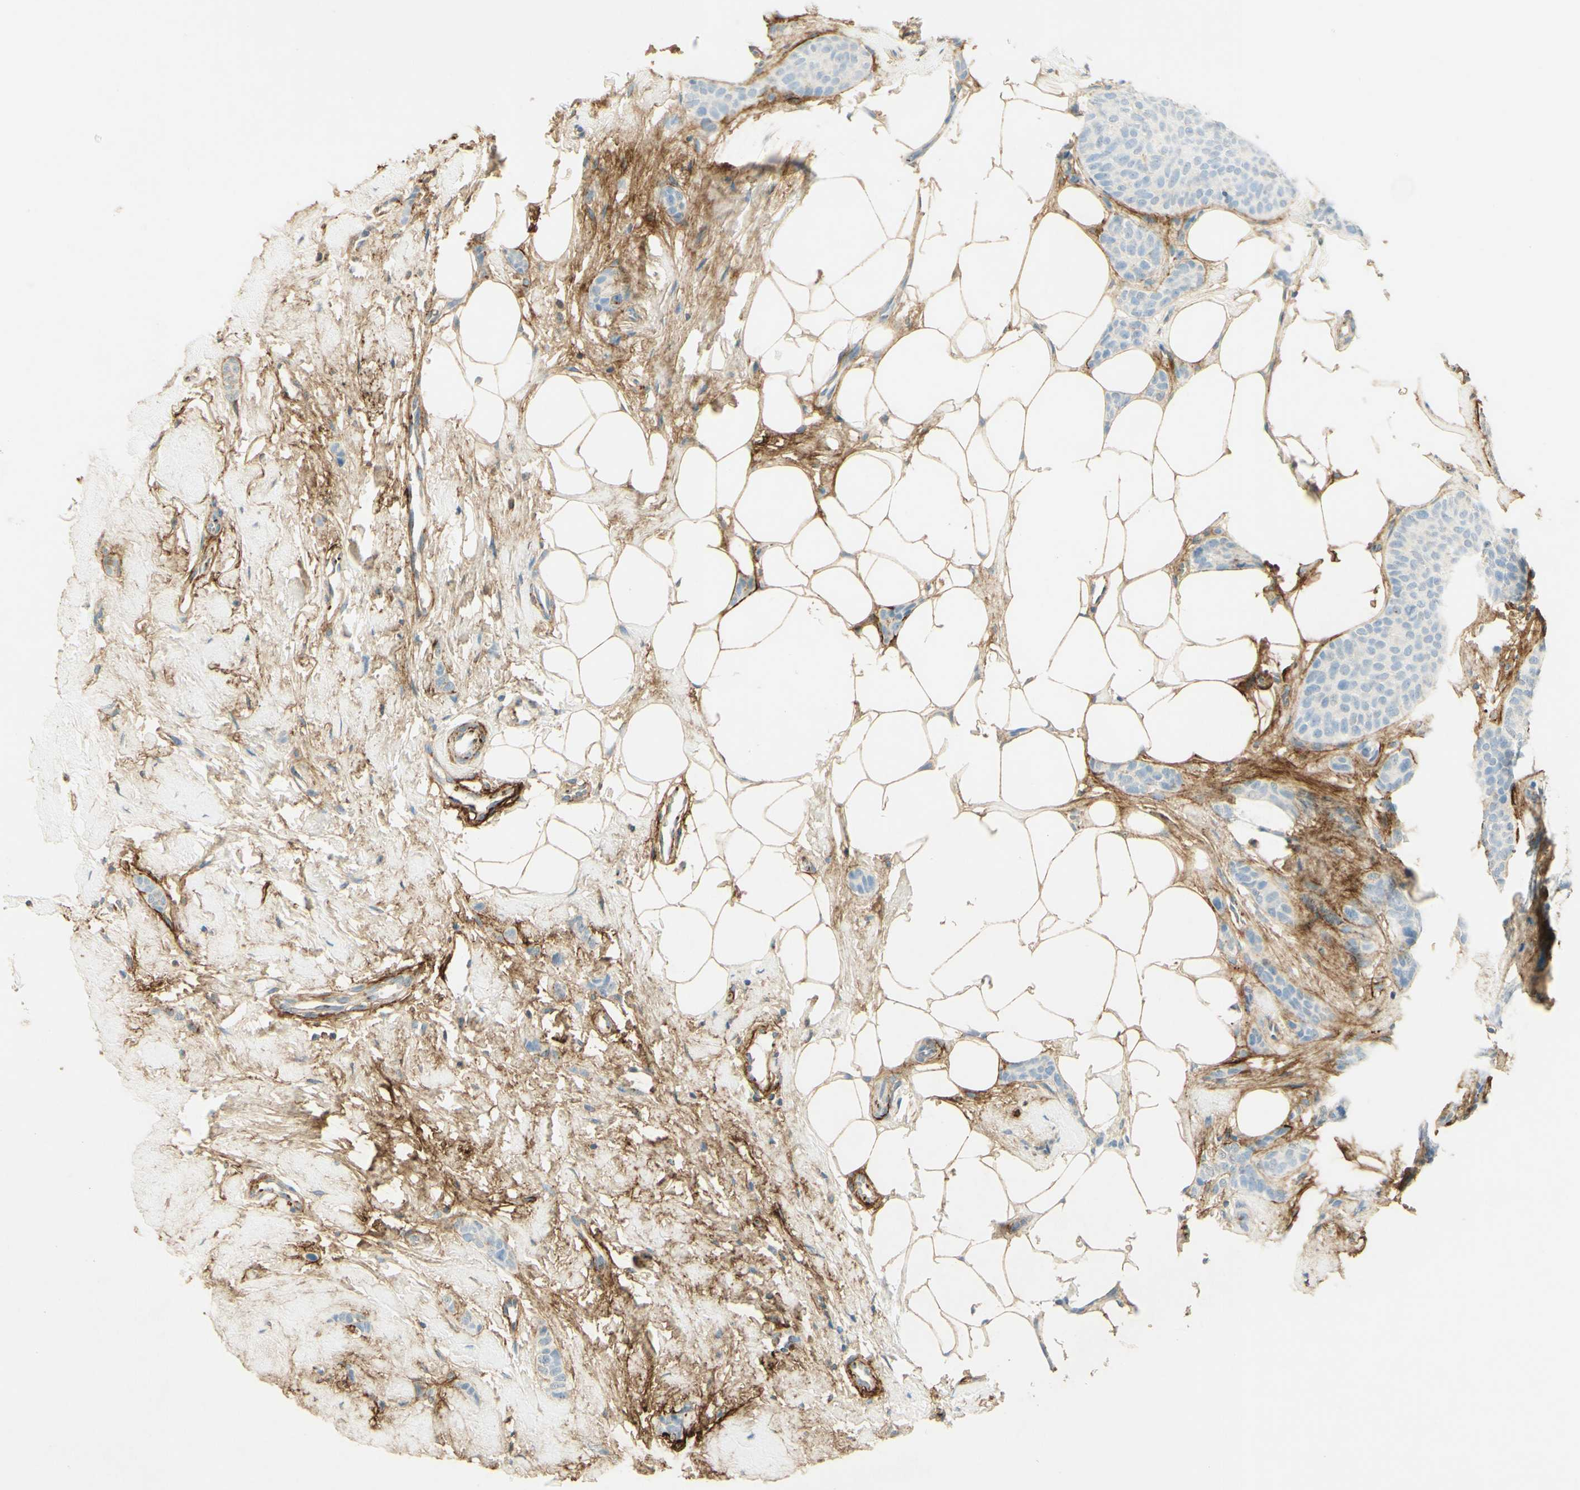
{"staining": {"intensity": "negative", "quantity": "none", "location": "none"}, "tissue": "breast cancer", "cell_type": "Tumor cells", "image_type": "cancer", "snomed": [{"axis": "morphology", "description": "Lobular carcinoma"}, {"axis": "topography", "description": "Skin"}, {"axis": "topography", "description": "Breast"}], "caption": "Tumor cells are negative for protein expression in human breast cancer (lobular carcinoma).", "gene": "TNN", "patient": {"sex": "female", "age": 46}}